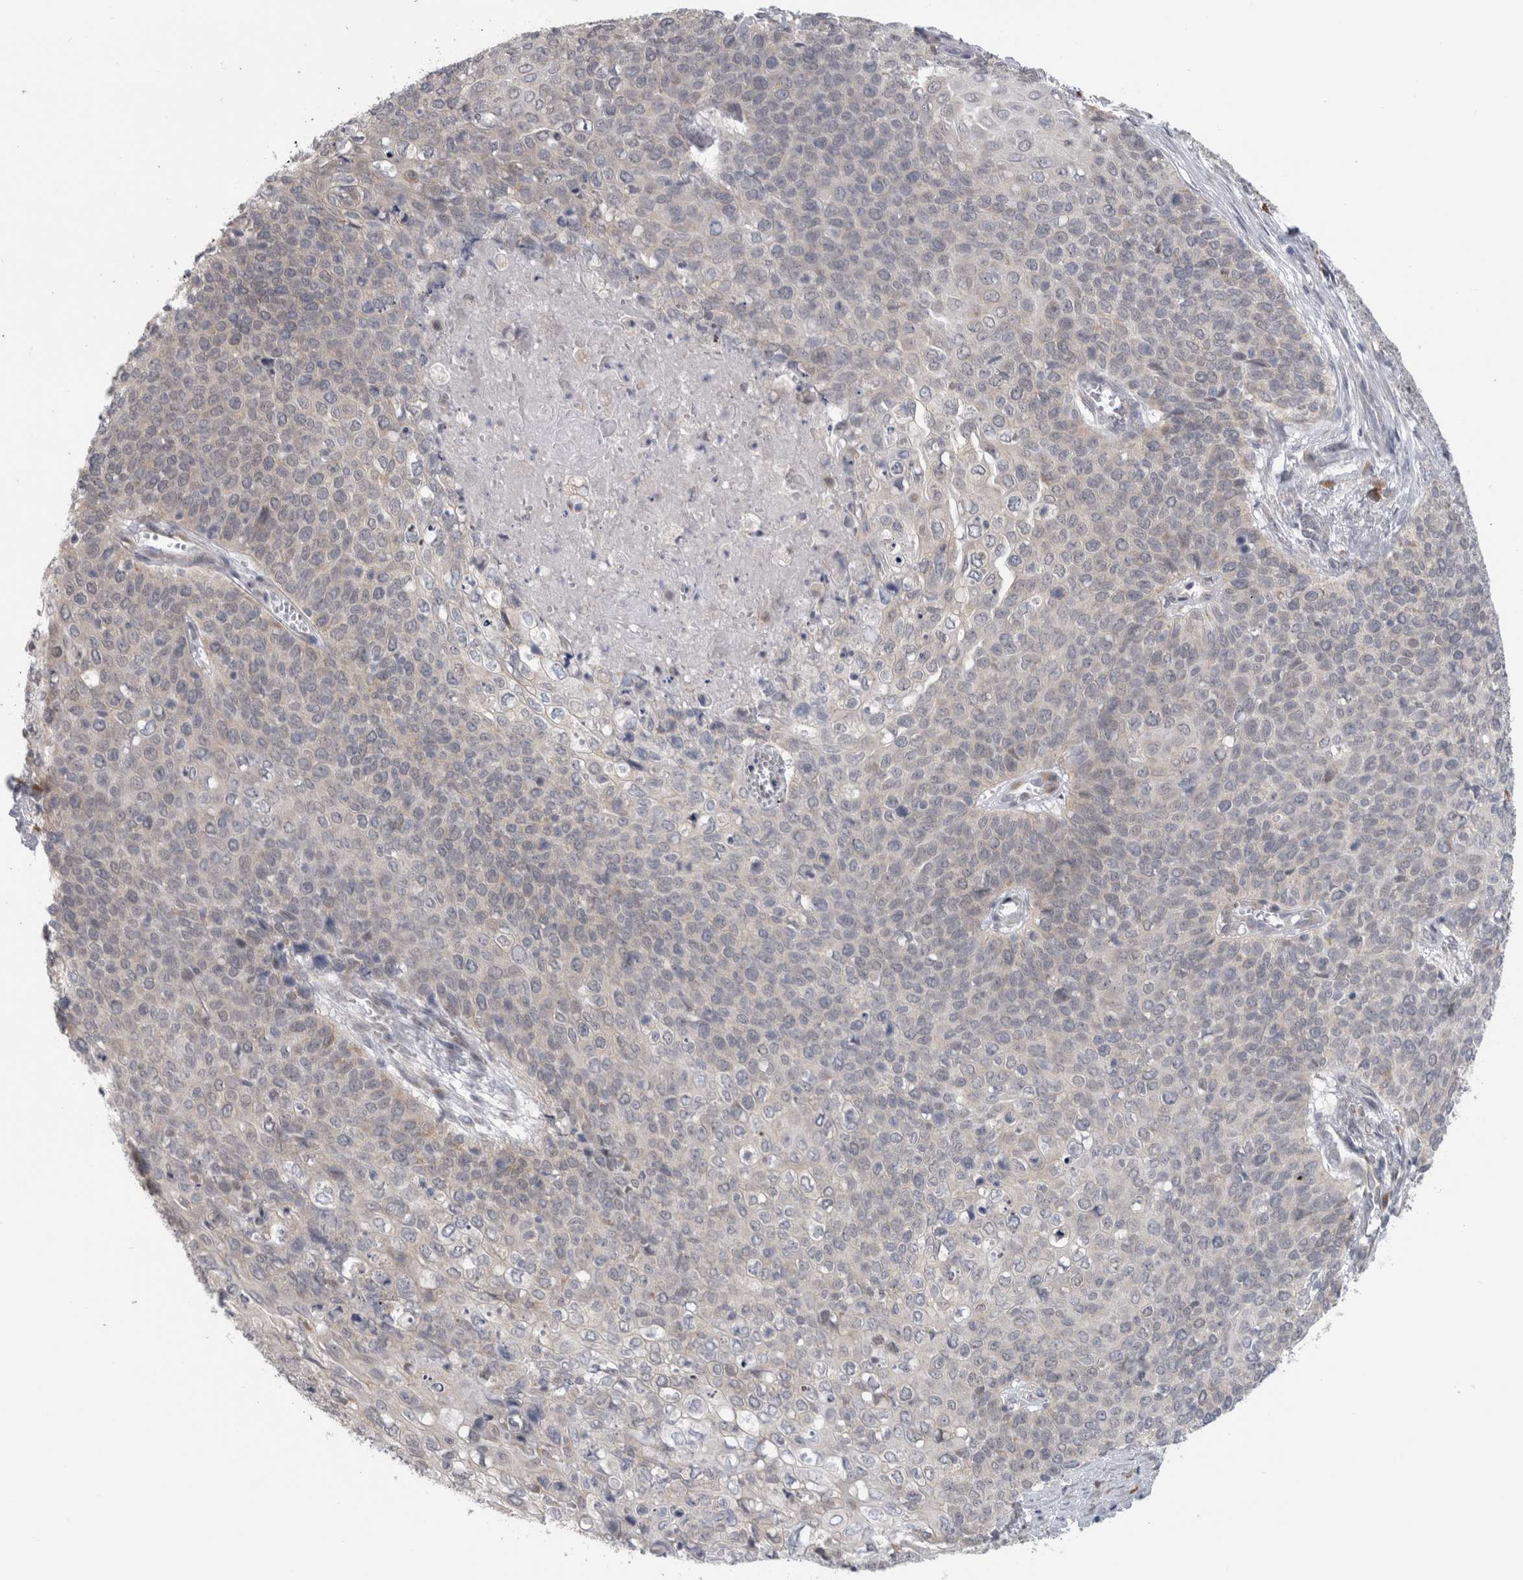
{"staining": {"intensity": "negative", "quantity": "none", "location": "none"}, "tissue": "cervical cancer", "cell_type": "Tumor cells", "image_type": "cancer", "snomed": [{"axis": "morphology", "description": "Squamous cell carcinoma, NOS"}, {"axis": "topography", "description": "Cervix"}], "caption": "A high-resolution micrograph shows IHC staining of cervical cancer (squamous cell carcinoma), which shows no significant expression in tumor cells.", "gene": "TMEM242", "patient": {"sex": "female", "age": 39}}